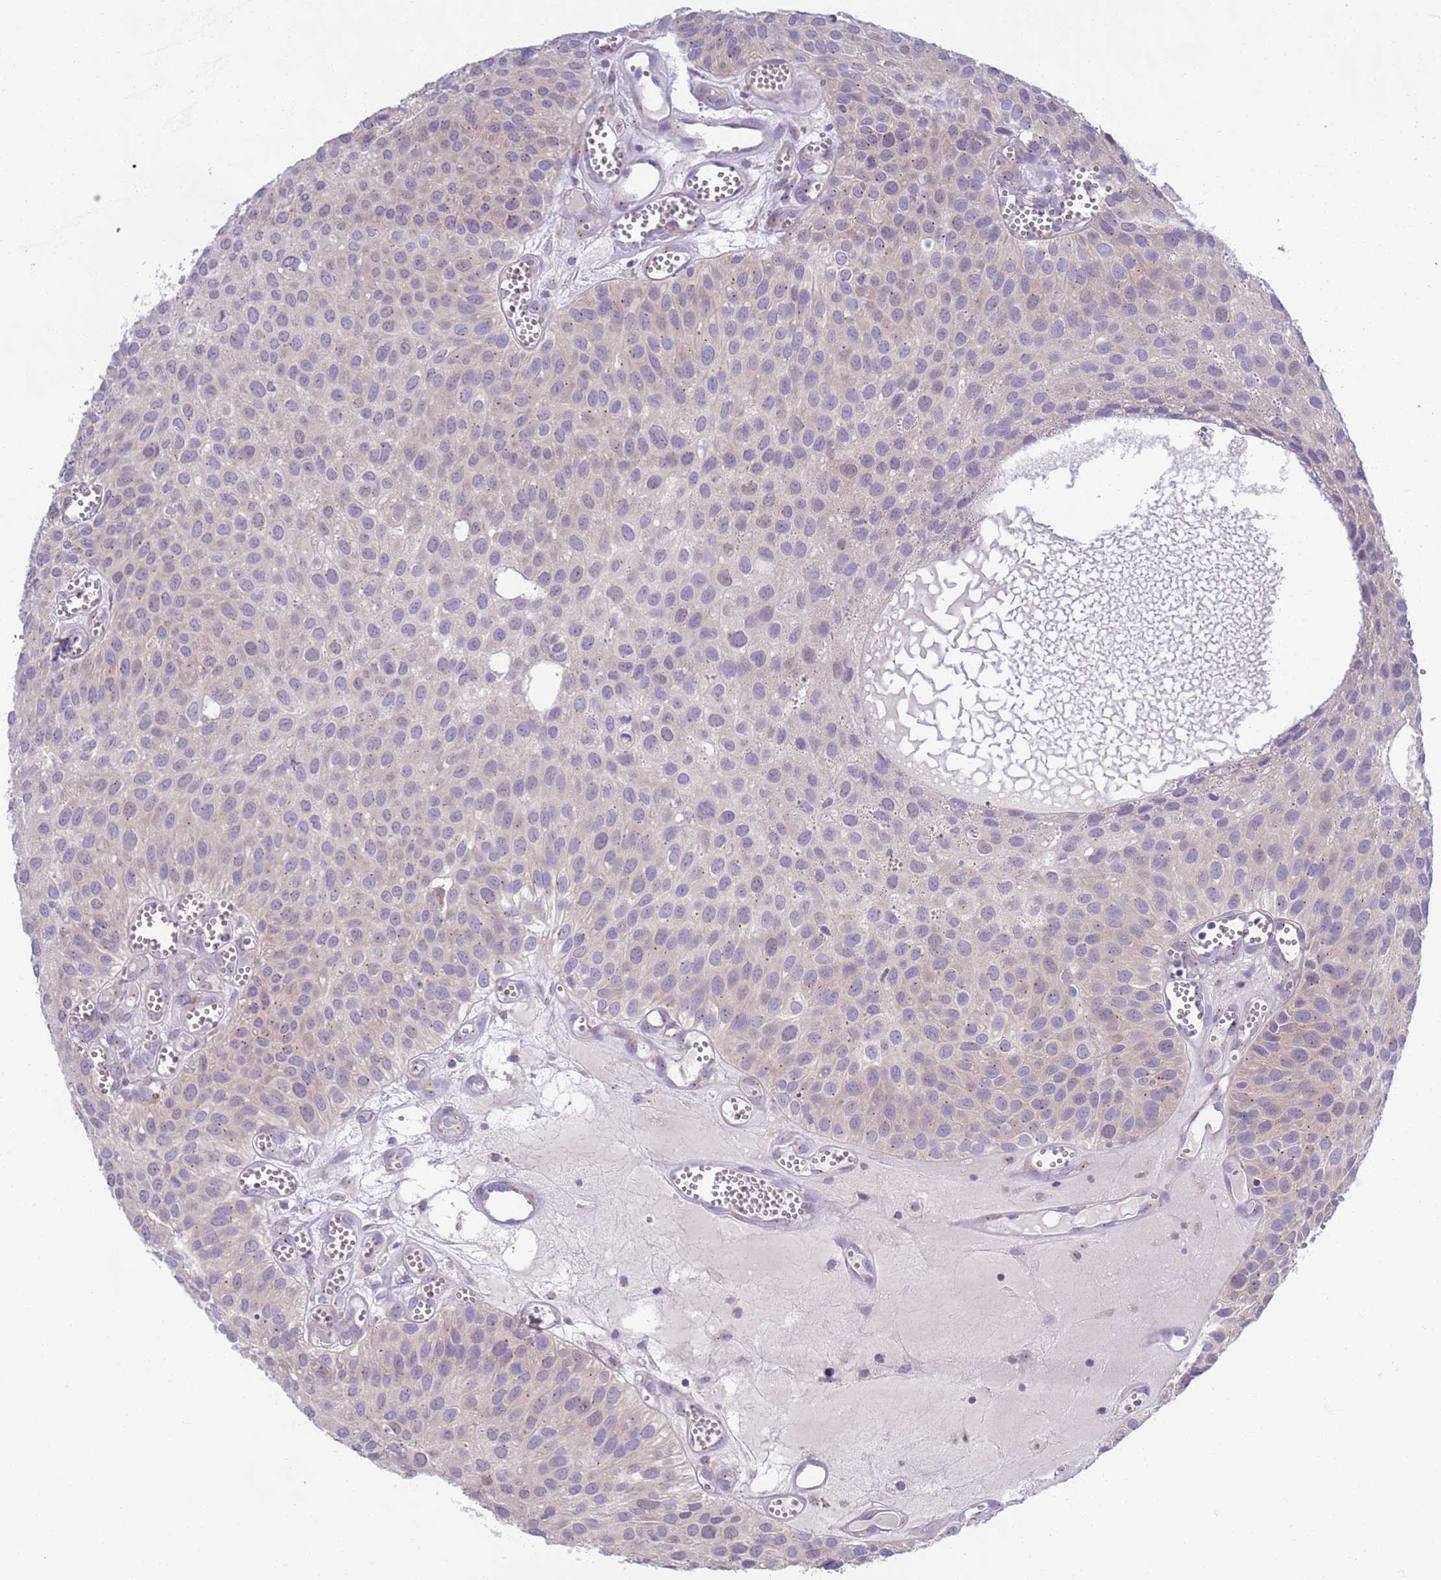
{"staining": {"intensity": "negative", "quantity": "none", "location": "none"}, "tissue": "urothelial cancer", "cell_type": "Tumor cells", "image_type": "cancer", "snomed": [{"axis": "morphology", "description": "Urothelial carcinoma, Low grade"}, {"axis": "topography", "description": "Urinary bladder"}], "caption": "This is an immunohistochemistry histopathology image of human urothelial cancer. There is no expression in tumor cells.", "gene": "LTB", "patient": {"sex": "male", "age": 88}}